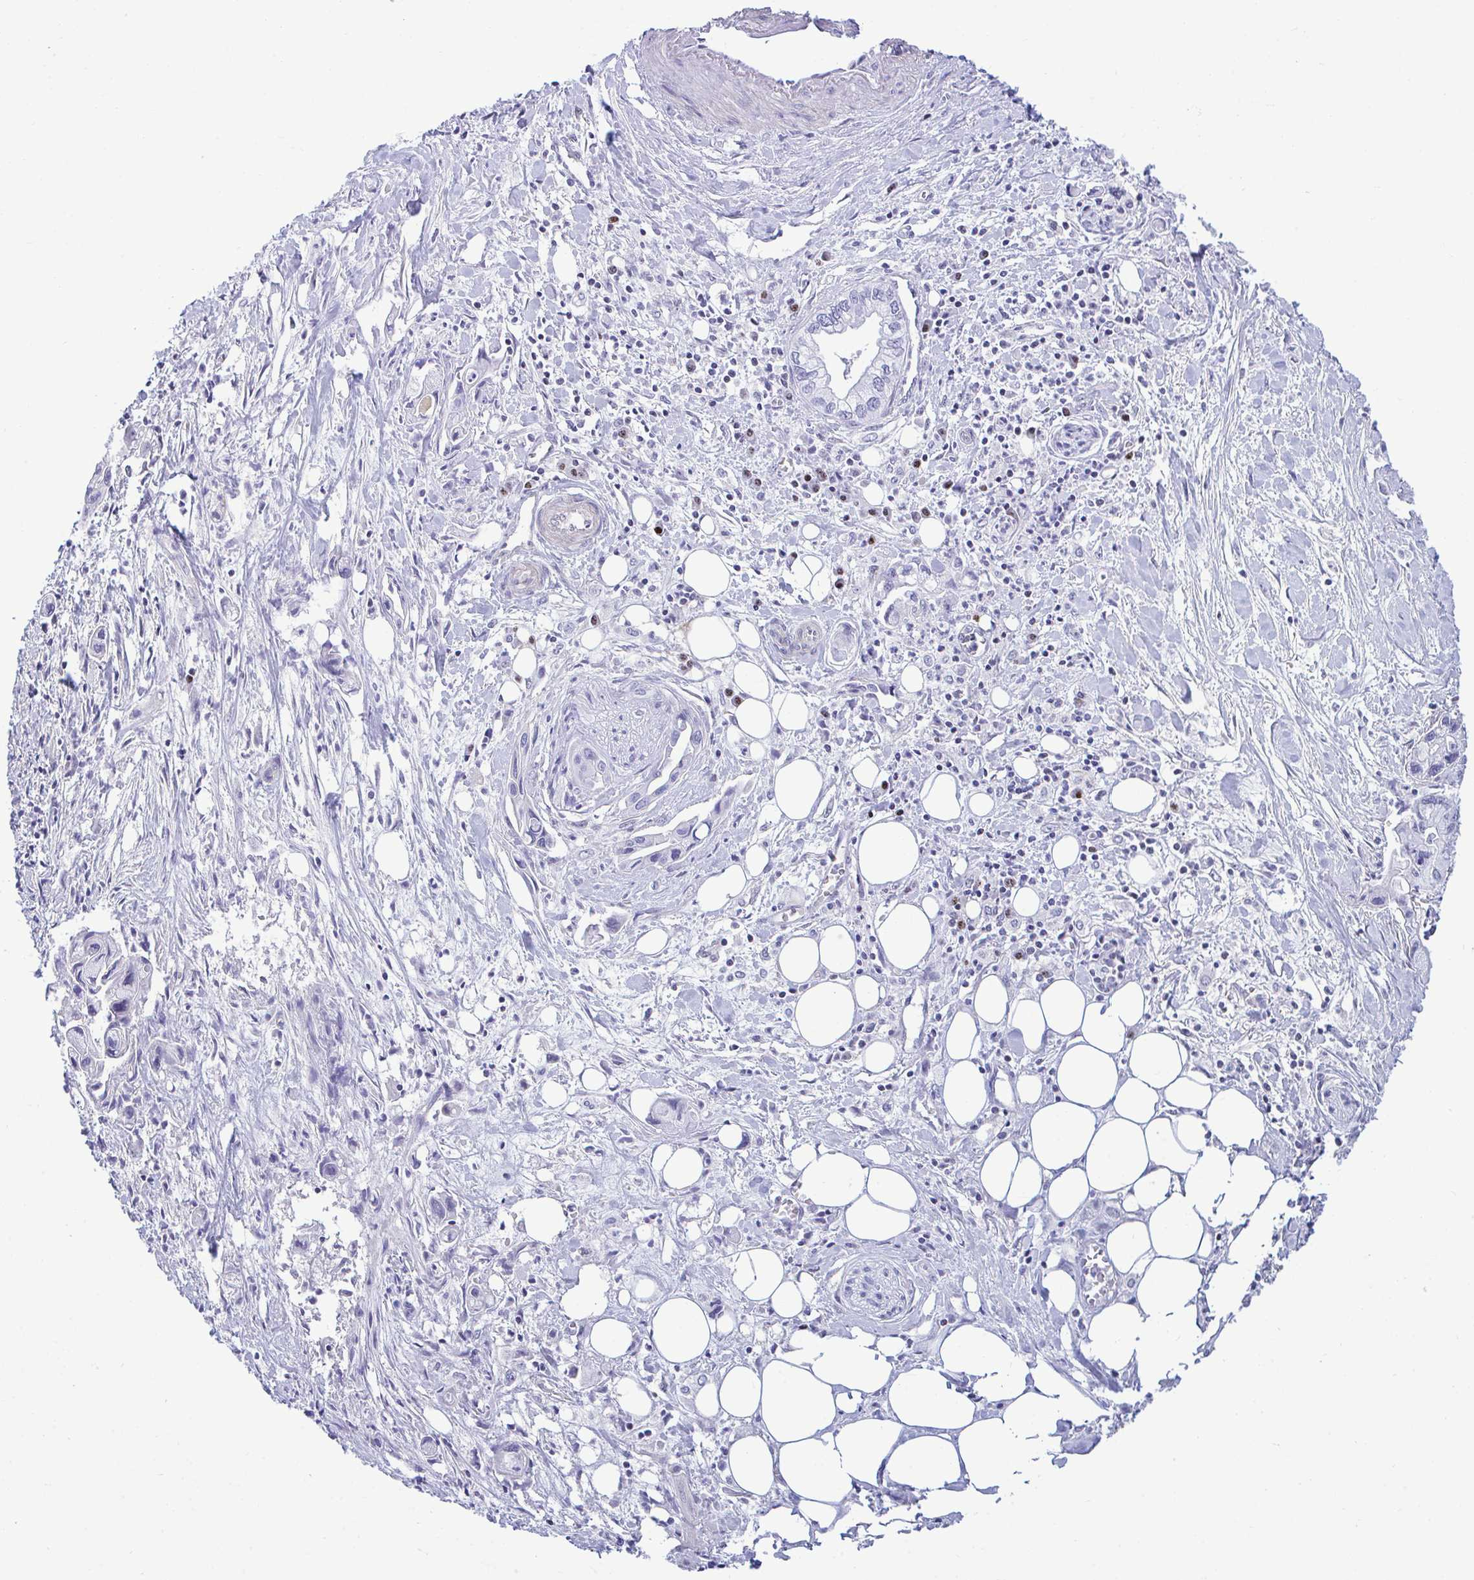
{"staining": {"intensity": "negative", "quantity": "none", "location": "none"}, "tissue": "pancreatic cancer", "cell_type": "Tumor cells", "image_type": "cancer", "snomed": [{"axis": "morphology", "description": "Adenocarcinoma, NOS"}, {"axis": "topography", "description": "Pancreas"}], "caption": "An immunohistochemistry (IHC) photomicrograph of adenocarcinoma (pancreatic) is shown. There is no staining in tumor cells of adenocarcinoma (pancreatic). The staining was performed using DAB (3,3'-diaminobenzidine) to visualize the protein expression in brown, while the nuclei were stained in blue with hematoxylin (Magnification: 20x).", "gene": "SLC25A51", "patient": {"sex": "male", "age": 61}}